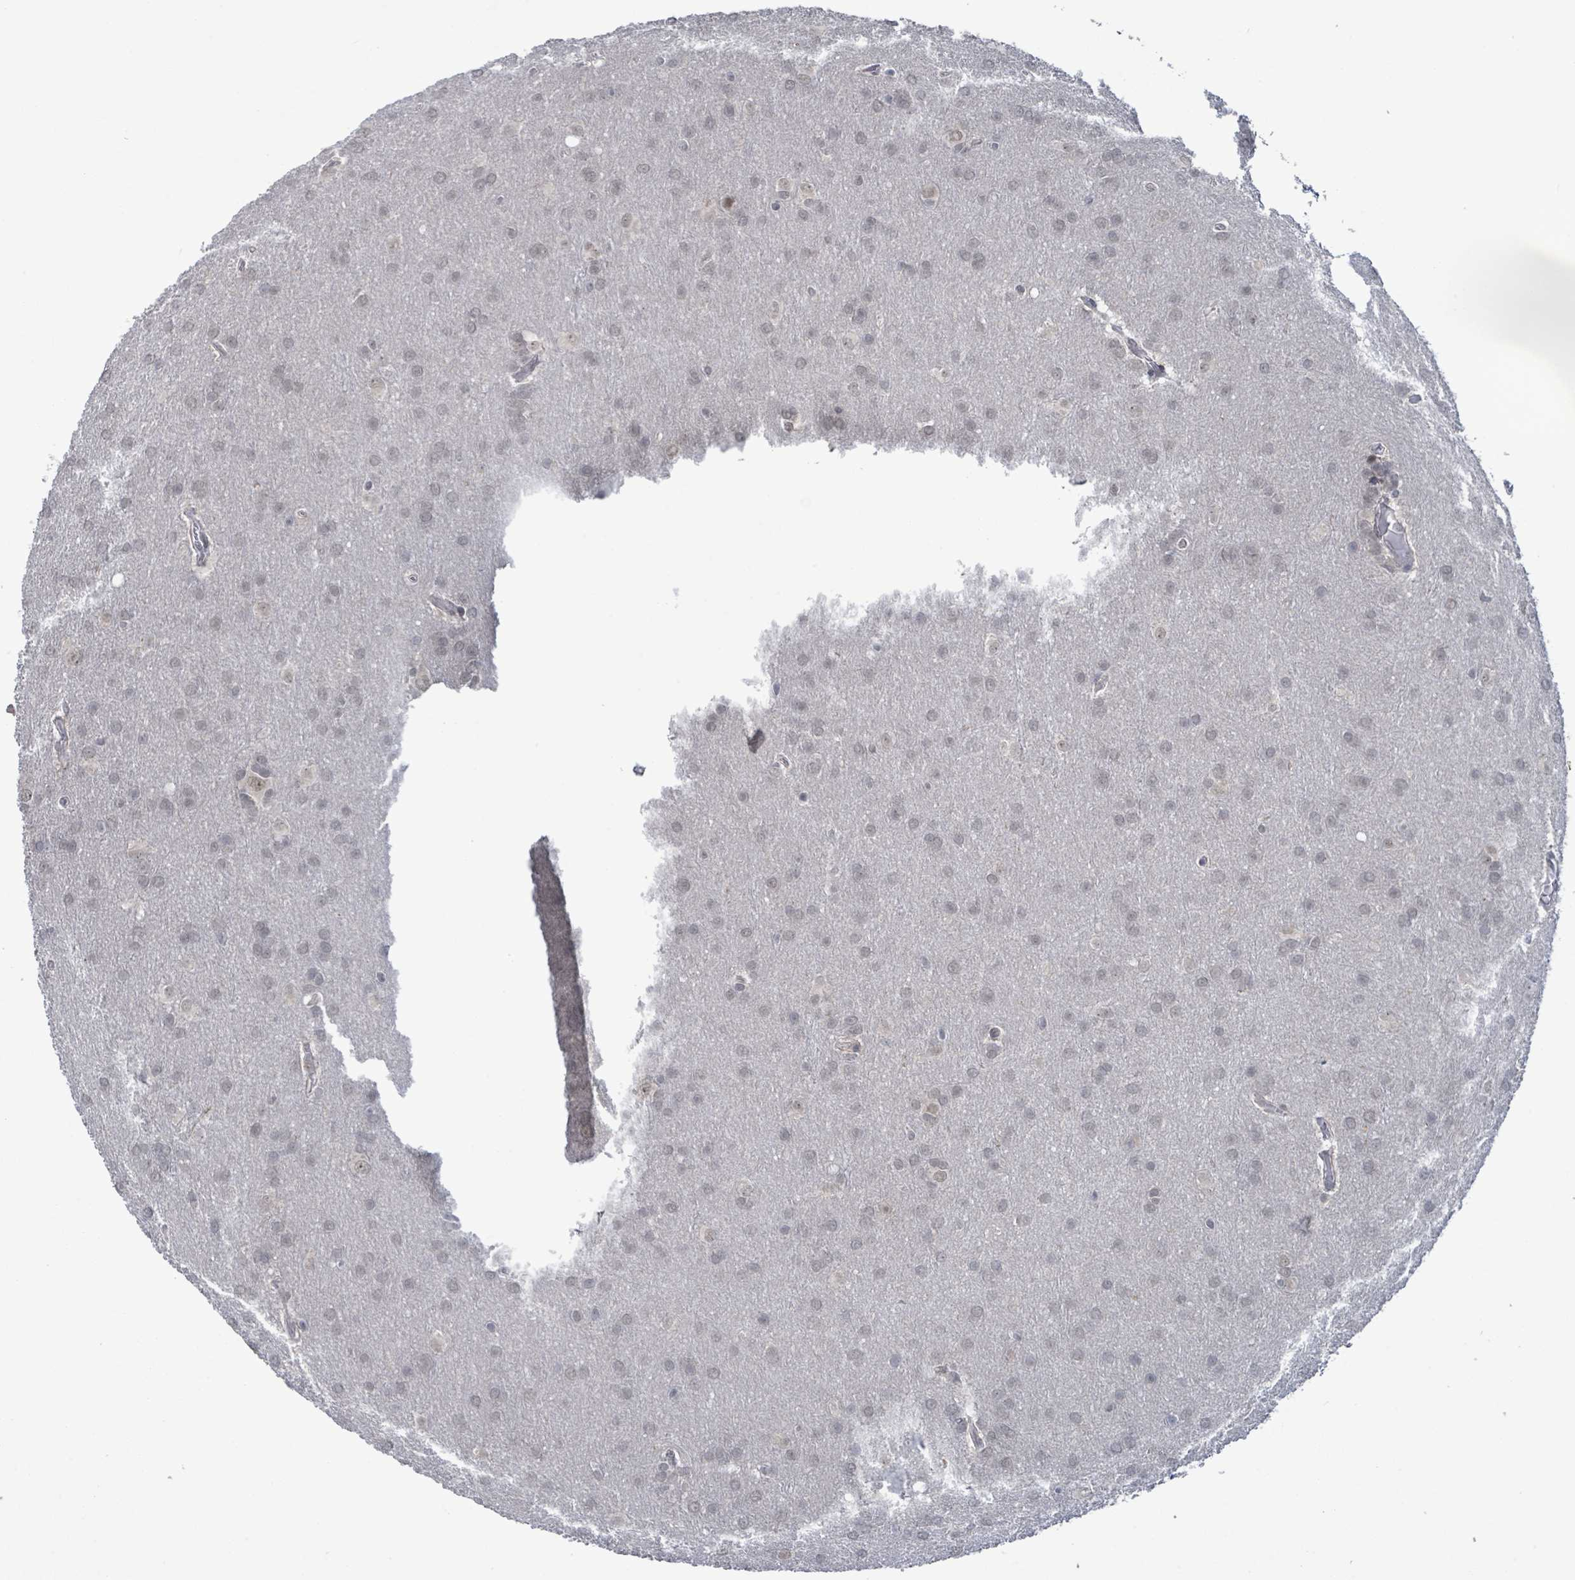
{"staining": {"intensity": "negative", "quantity": "none", "location": "none"}, "tissue": "glioma", "cell_type": "Tumor cells", "image_type": "cancer", "snomed": [{"axis": "morphology", "description": "Glioma, malignant, Low grade"}, {"axis": "topography", "description": "Brain"}], "caption": "Tumor cells are negative for protein expression in human low-grade glioma (malignant). The staining was performed using DAB to visualize the protein expression in brown, while the nuclei were stained in blue with hematoxylin (Magnification: 20x).", "gene": "AMMECR1", "patient": {"sex": "female", "age": 32}}